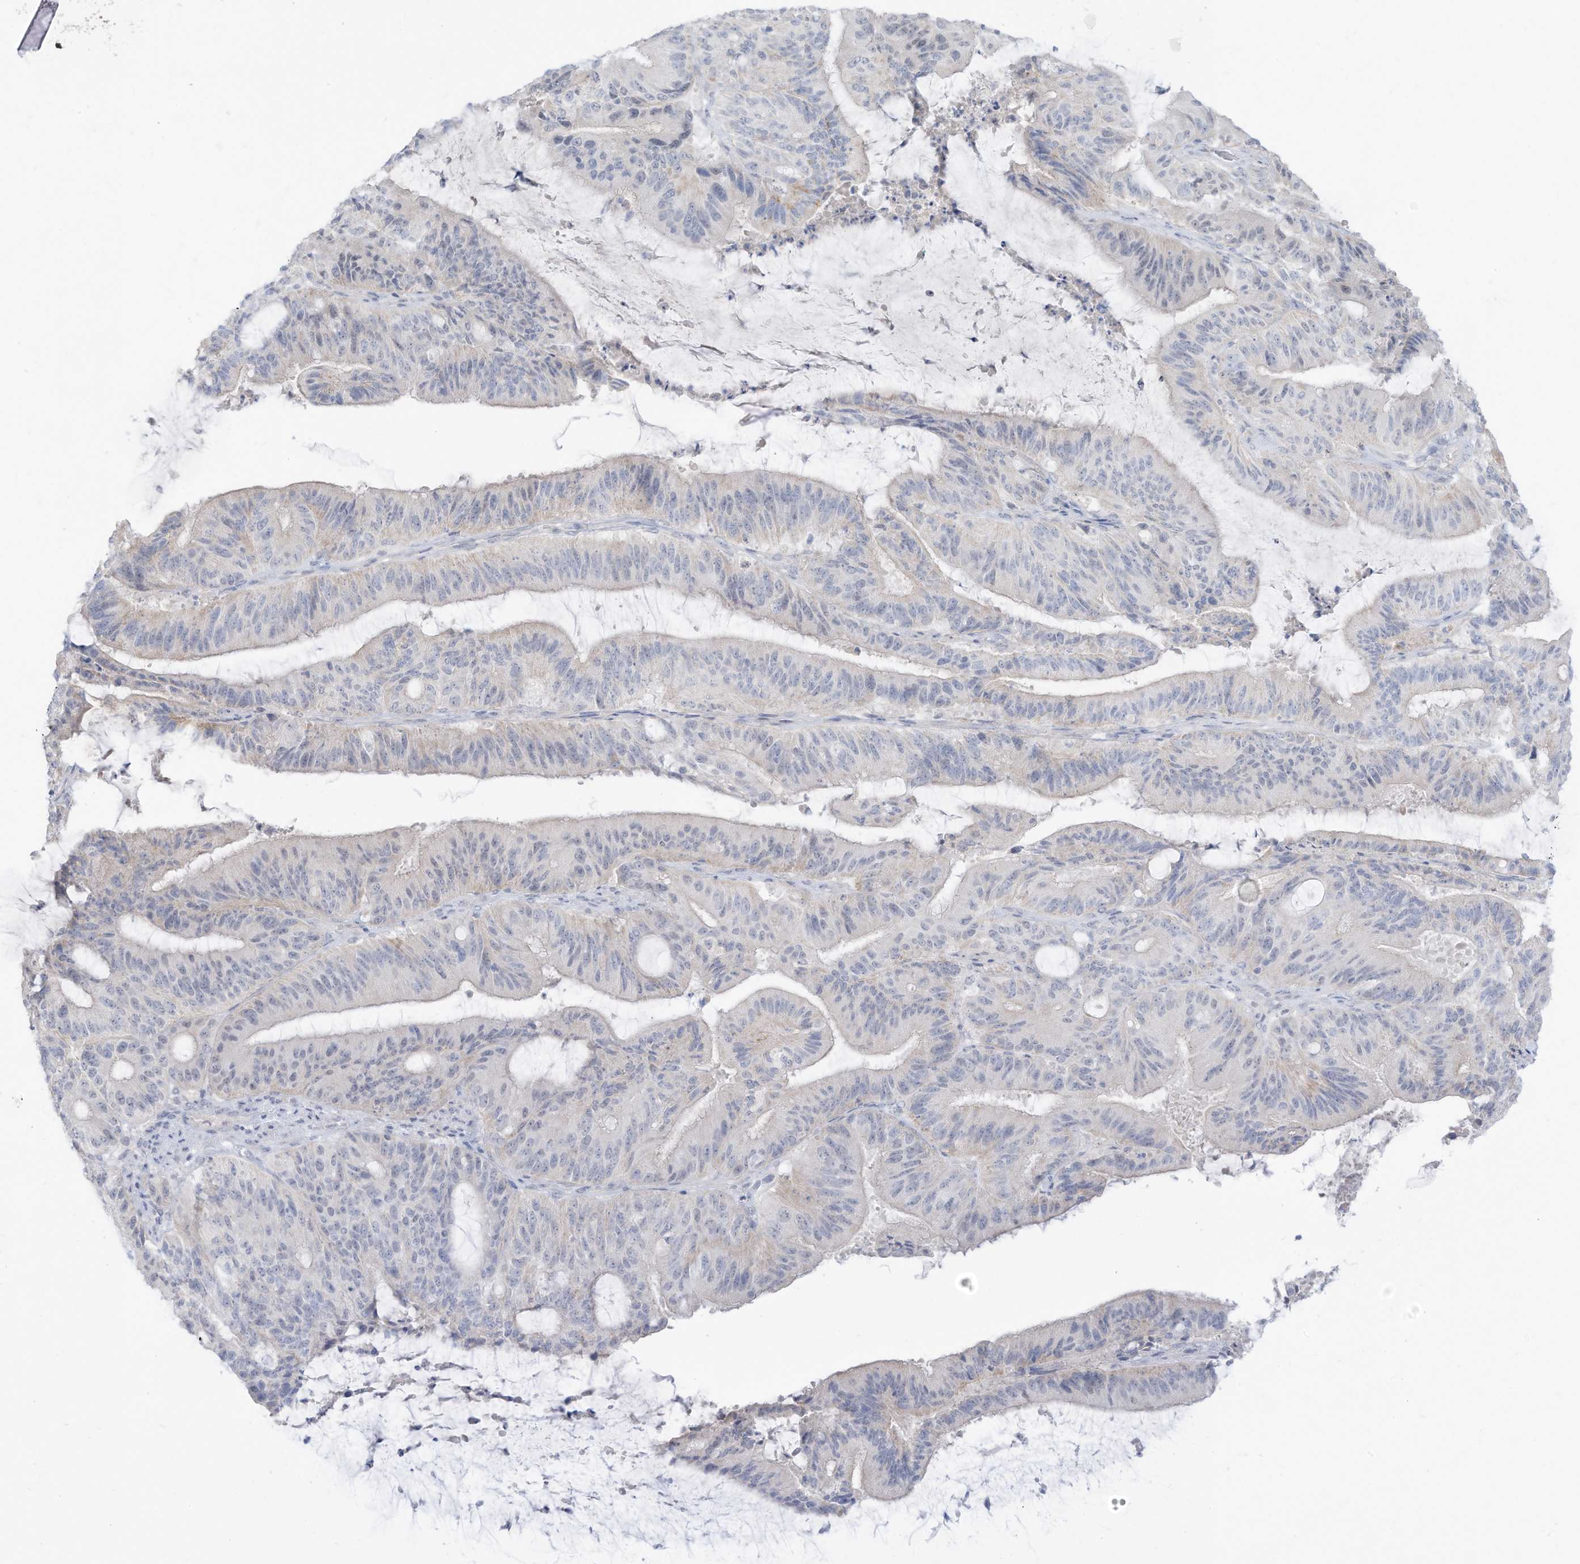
{"staining": {"intensity": "negative", "quantity": "none", "location": "none"}, "tissue": "liver cancer", "cell_type": "Tumor cells", "image_type": "cancer", "snomed": [{"axis": "morphology", "description": "Normal tissue, NOS"}, {"axis": "morphology", "description": "Cholangiocarcinoma"}, {"axis": "topography", "description": "Liver"}, {"axis": "topography", "description": "Peripheral nerve tissue"}], "caption": "High power microscopy histopathology image of an immunohistochemistry (IHC) histopathology image of liver cancer (cholangiocarcinoma), revealing no significant staining in tumor cells.", "gene": "OGT", "patient": {"sex": "female", "age": 73}}